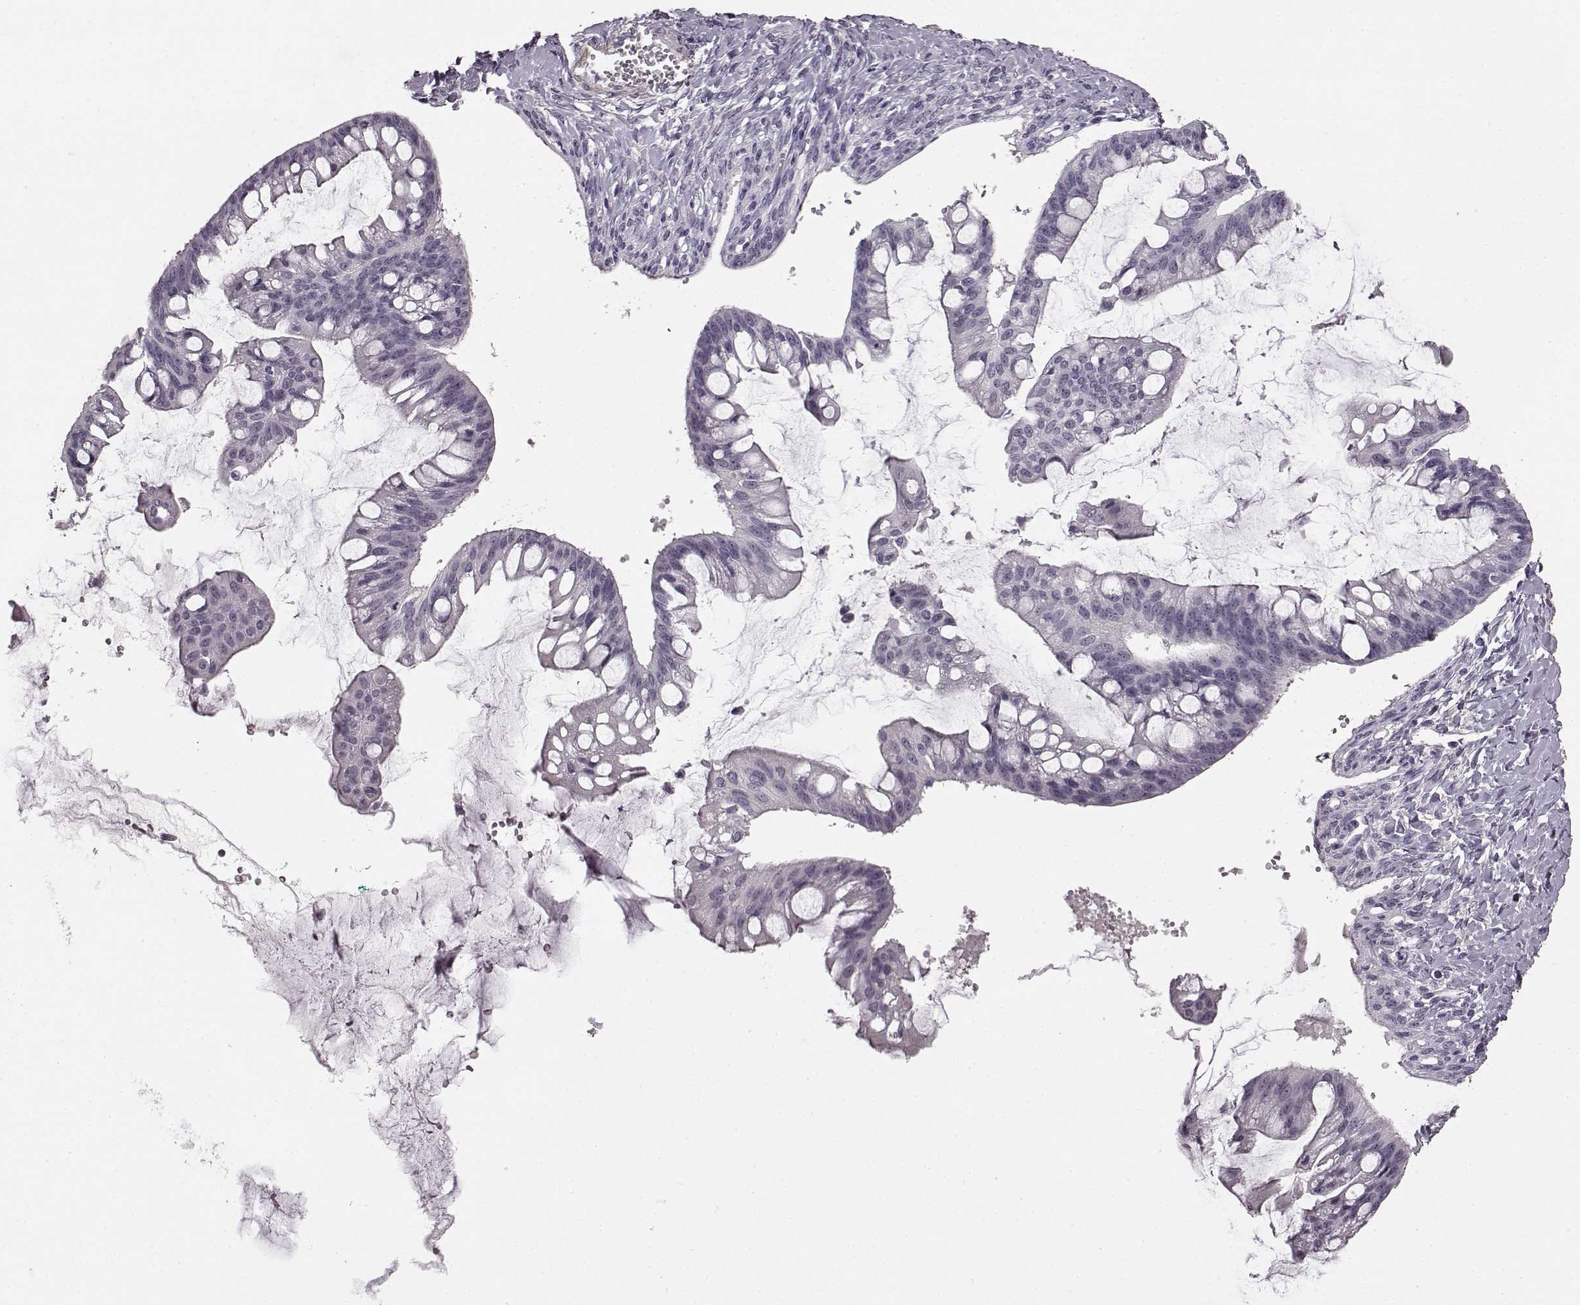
{"staining": {"intensity": "negative", "quantity": "none", "location": "none"}, "tissue": "ovarian cancer", "cell_type": "Tumor cells", "image_type": "cancer", "snomed": [{"axis": "morphology", "description": "Cystadenocarcinoma, mucinous, NOS"}, {"axis": "topography", "description": "Ovary"}], "caption": "Human ovarian cancer (mucinous cystadenocarcinoma) stained for a protein using immunohistochemistry exhibits no staining in tumor cells.", "gene": "SLCO3A1", "patient": {"sex": "female", "age": 73}}